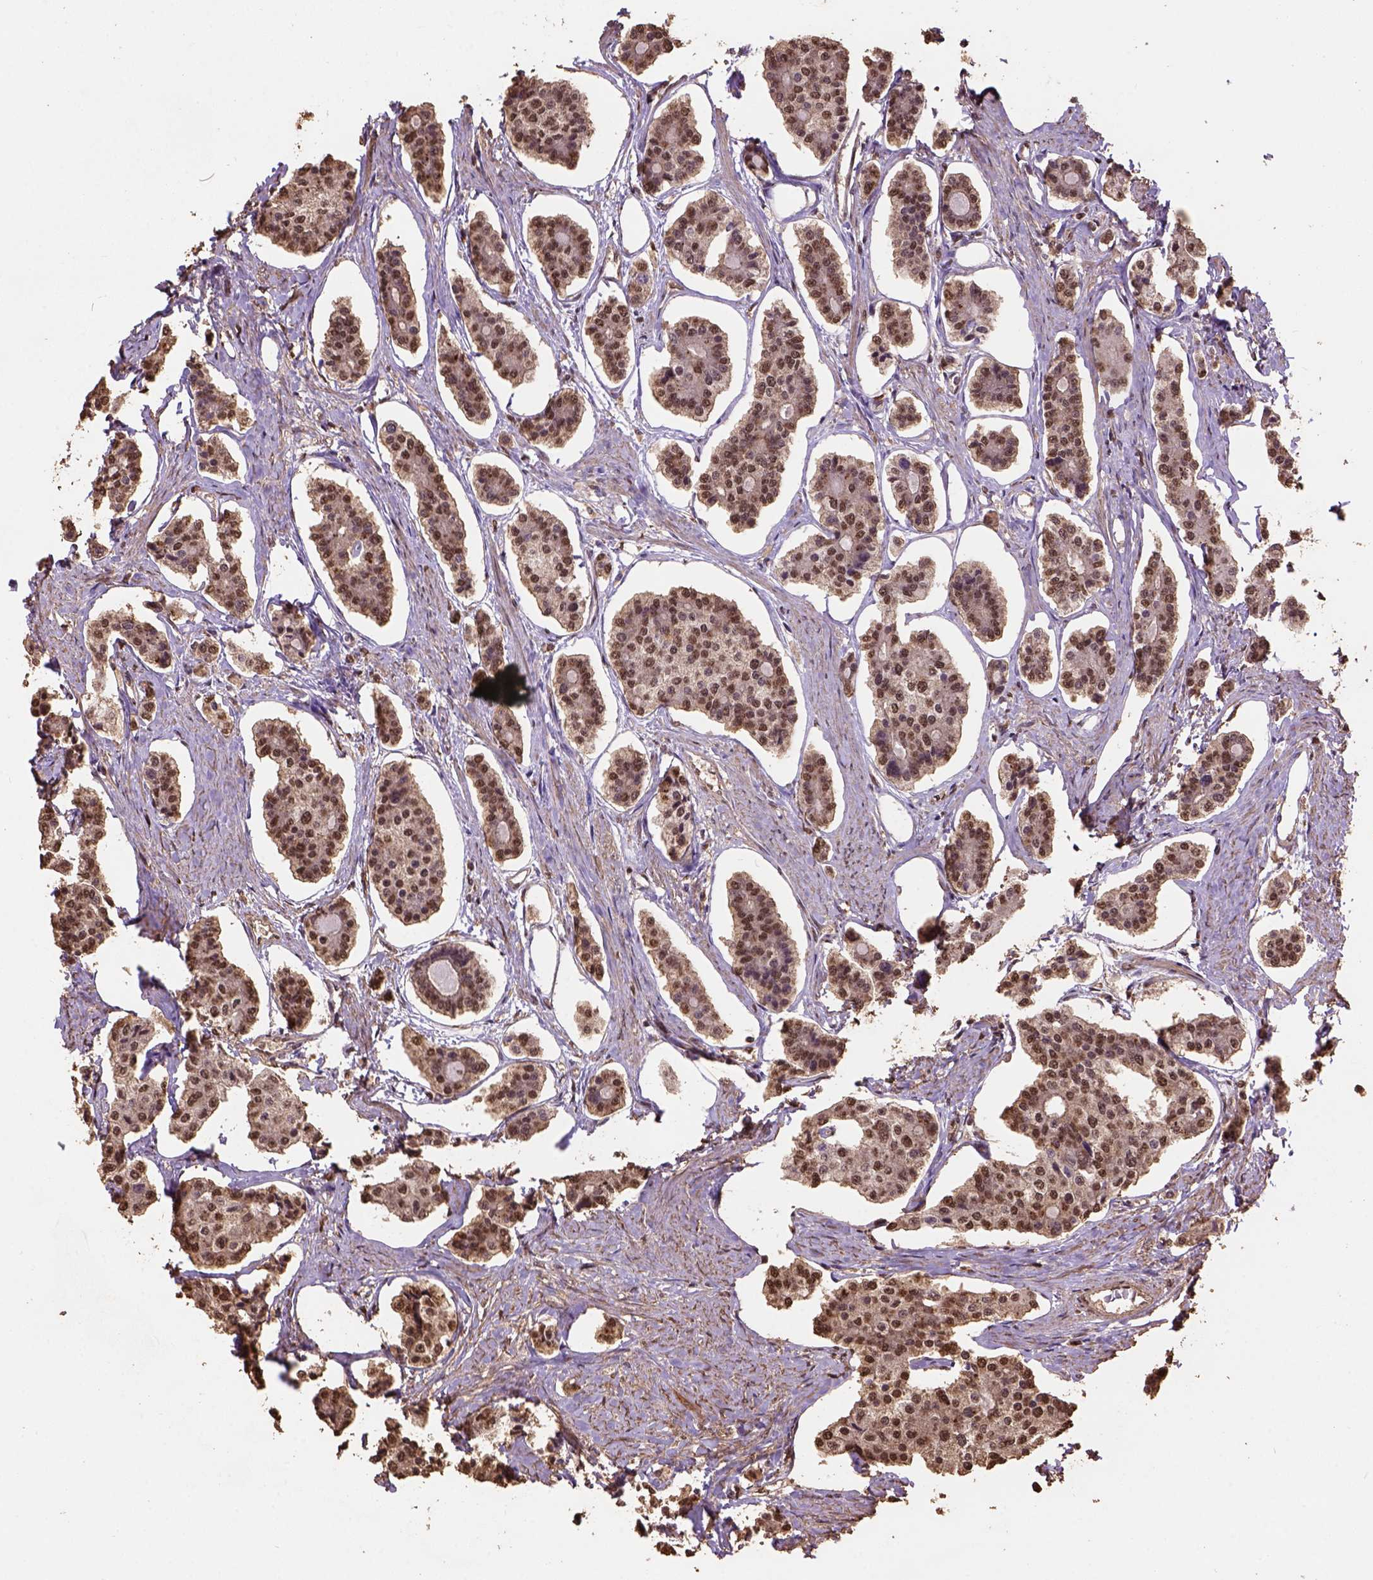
{"staining": {"intensity": "moderate", "quantity": ">75%", "location": "nuclear"}, "tissue": "carcinoid", "cell_type": "Tumor cells", "image_type": "cancer", "snomed": [{"axis": "morphology", "description": "Carcinoid, malignant, NOS"}, {"axis": "topography", "description": "Small intestine"}], "caption": "Immunohistochemical staining of carcinoid (malignant) reveals moderate nuclear protein staining in approximately >75% of tumor cells.", "gene": "CSTF2T", "patient": {"sex": "female", "age": 65}}